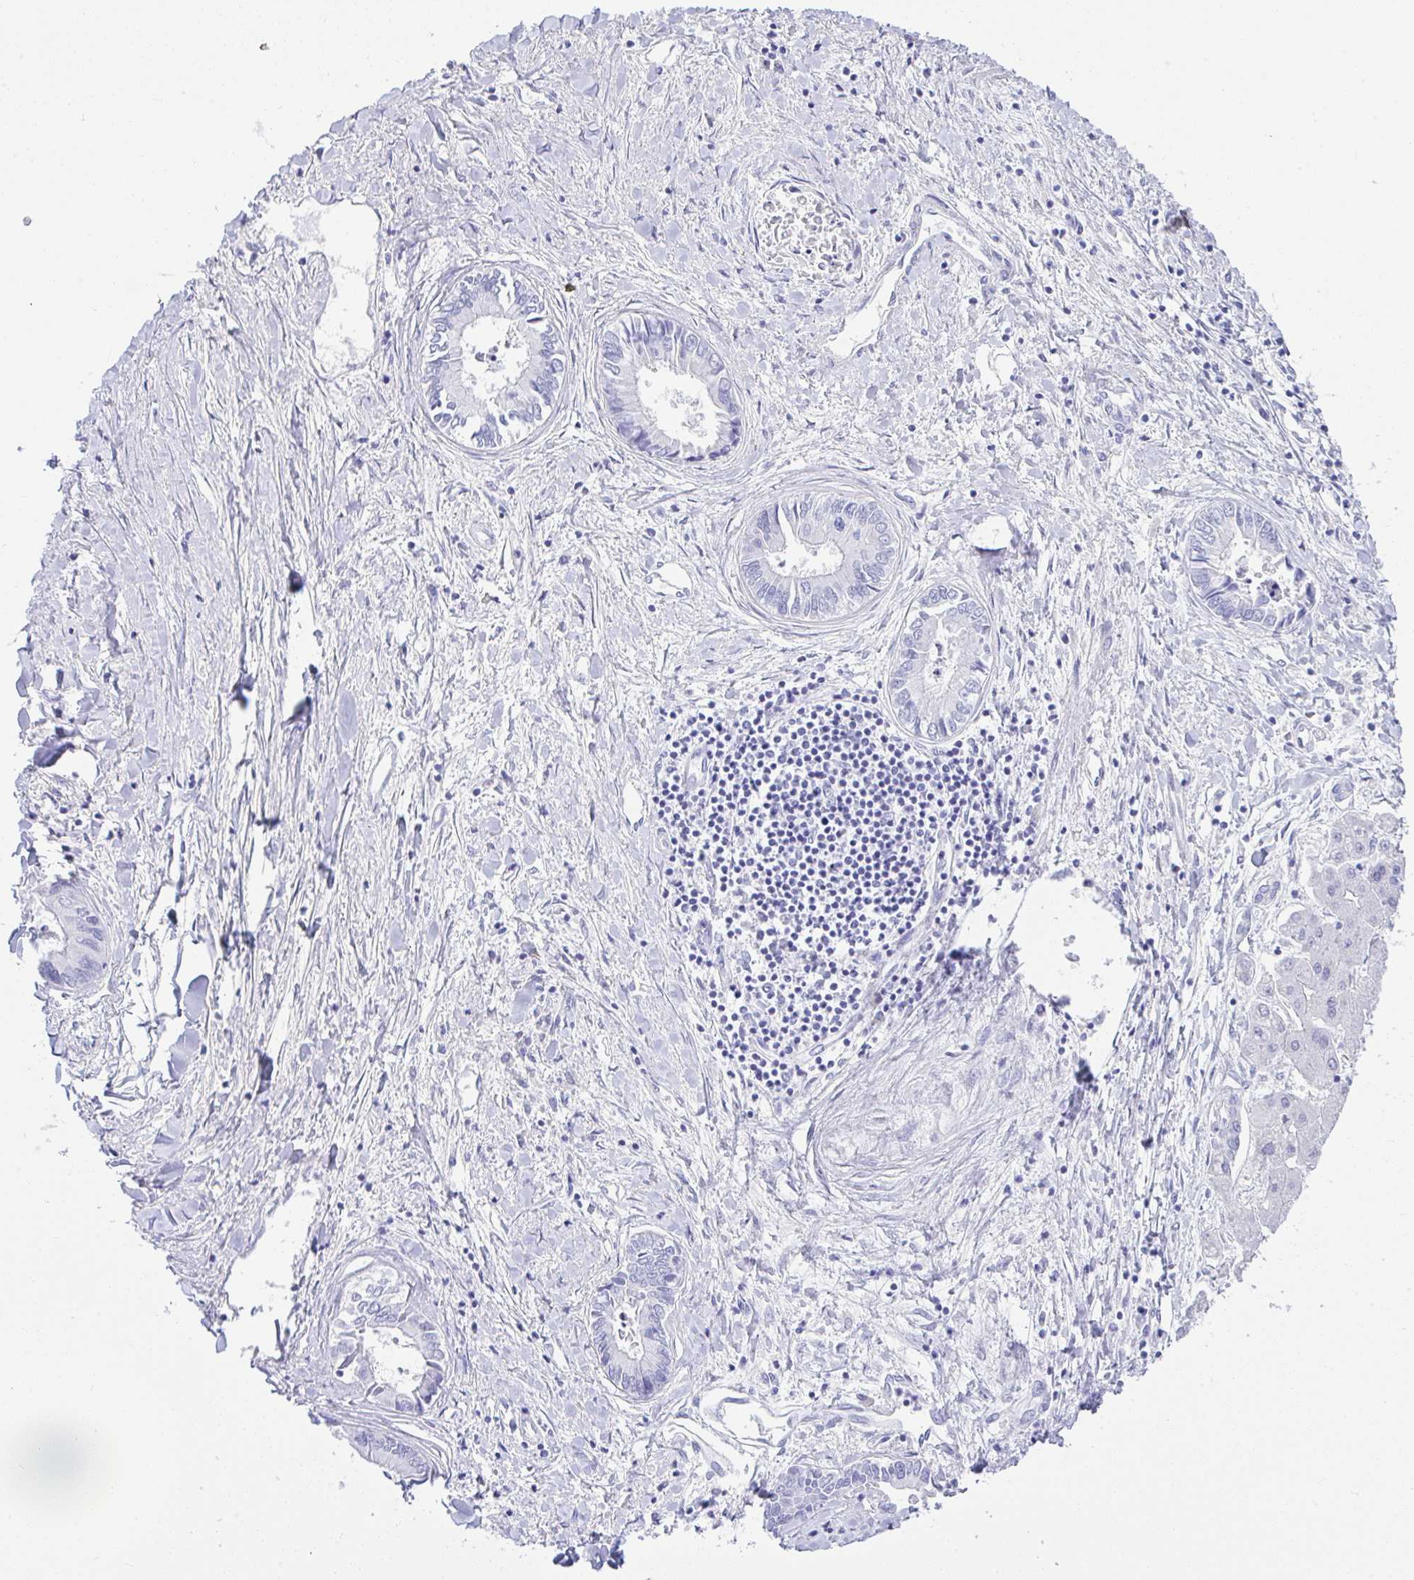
{"staining": {"intensity": "negative", "quantity": "none", "location": "none"}, "tissue": "liver cancer", "cell_type": "Tumor cells", "image_type": "cancer", "snomed": [{"axis": "morphology", "description": "Cholangiocarcinoma"}, {"axis": "topography", "description": "Liver"}], "caption": "There is no significant expression in tumor cells of liver cholangiocarcinoma.", "gene": "SEL1L2", "patient": {"sex": "male", "age": 66}}